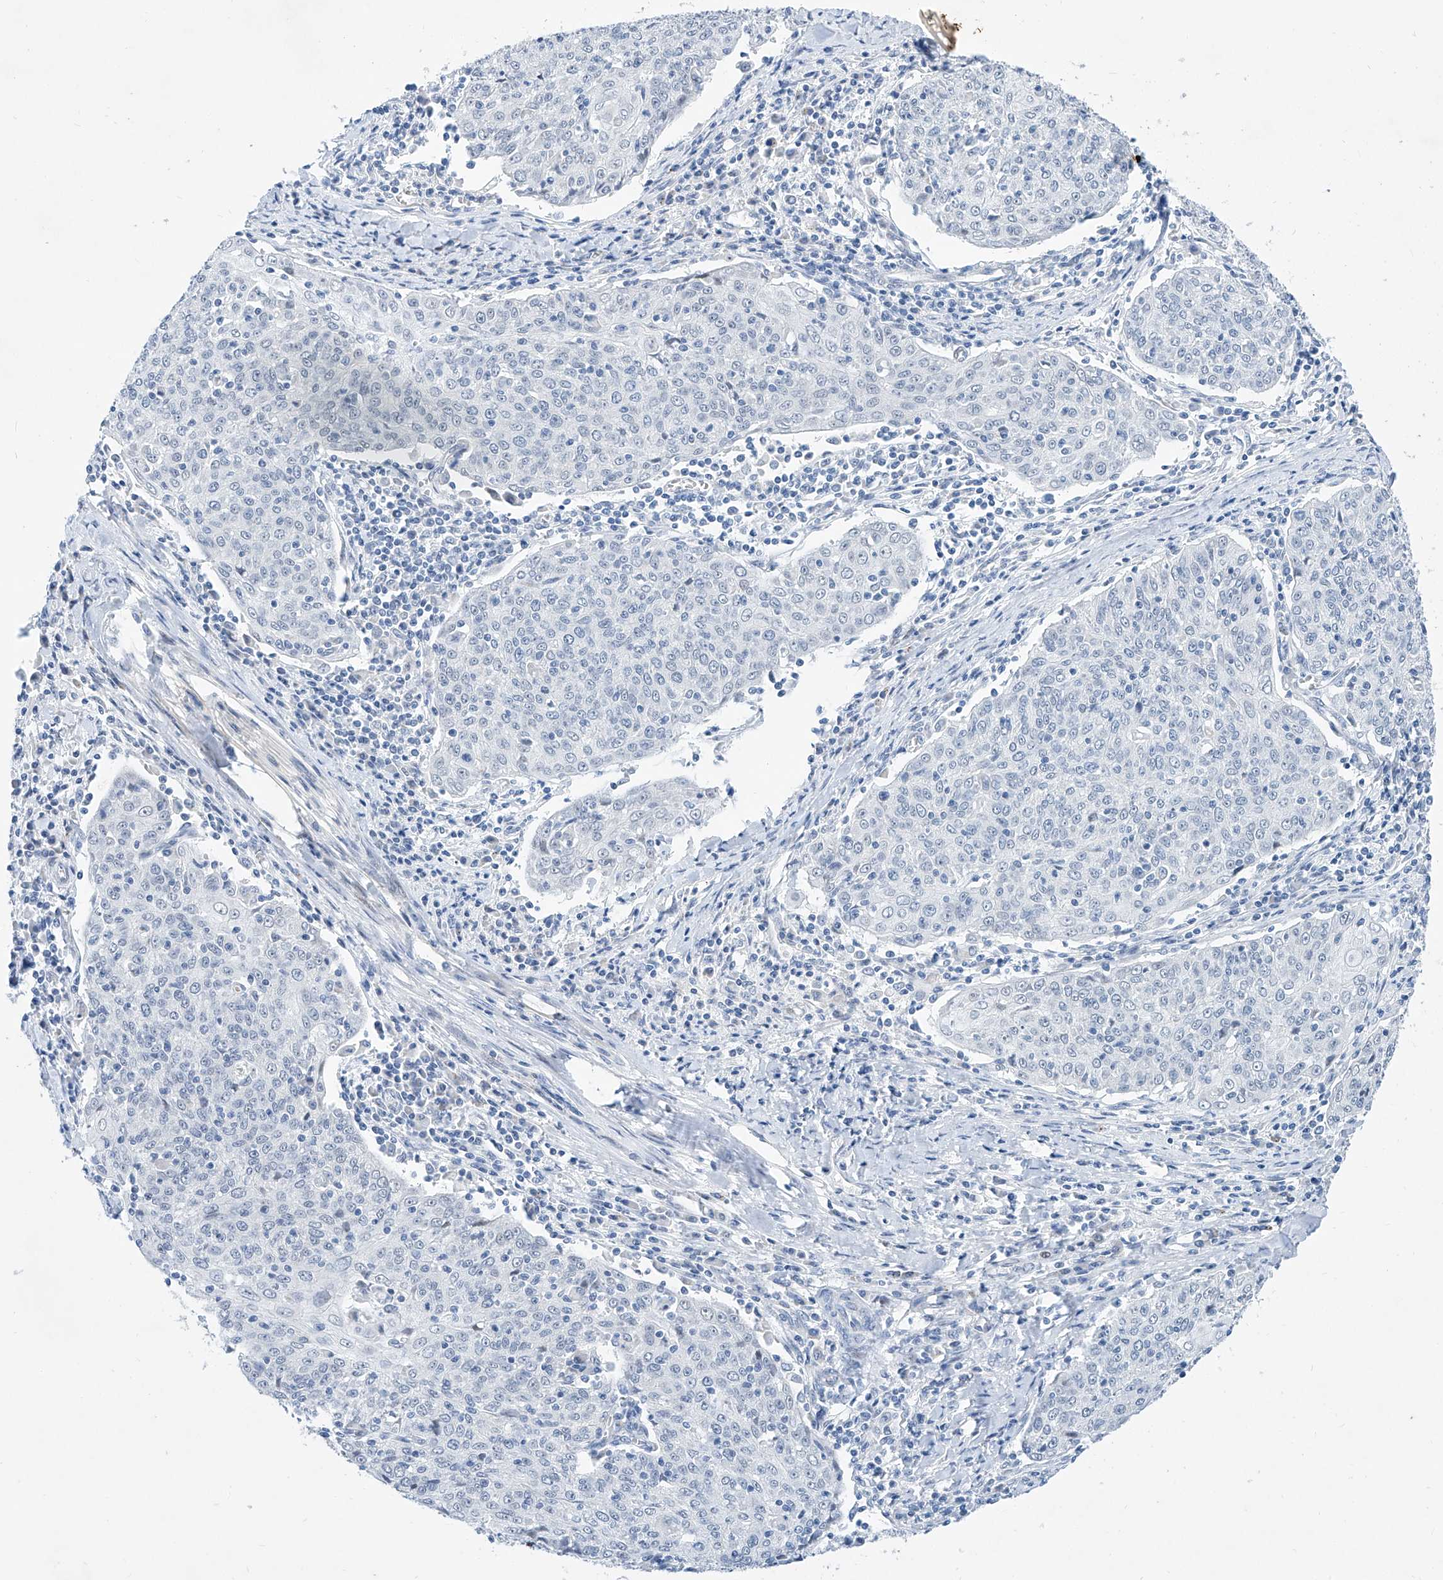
{"staining": {"intensity": "negative", "quantity": "none", "location": "none"}, "tissue": "cervical cancer", "cell_type": "Tumor cells", "image_type": "cancer", "snomed": [{"axis": "morphology", "description": "Squamous cell carcinoma, NOS"}, {"axis": "topography", "description": "Cervix"}], "caption": "The photomicrograph reveals no staining of tumor cells in squamous cell carcinoma (cervical).", "gene": "BPTF", "patient": {"sex": "female", "age": 48}}